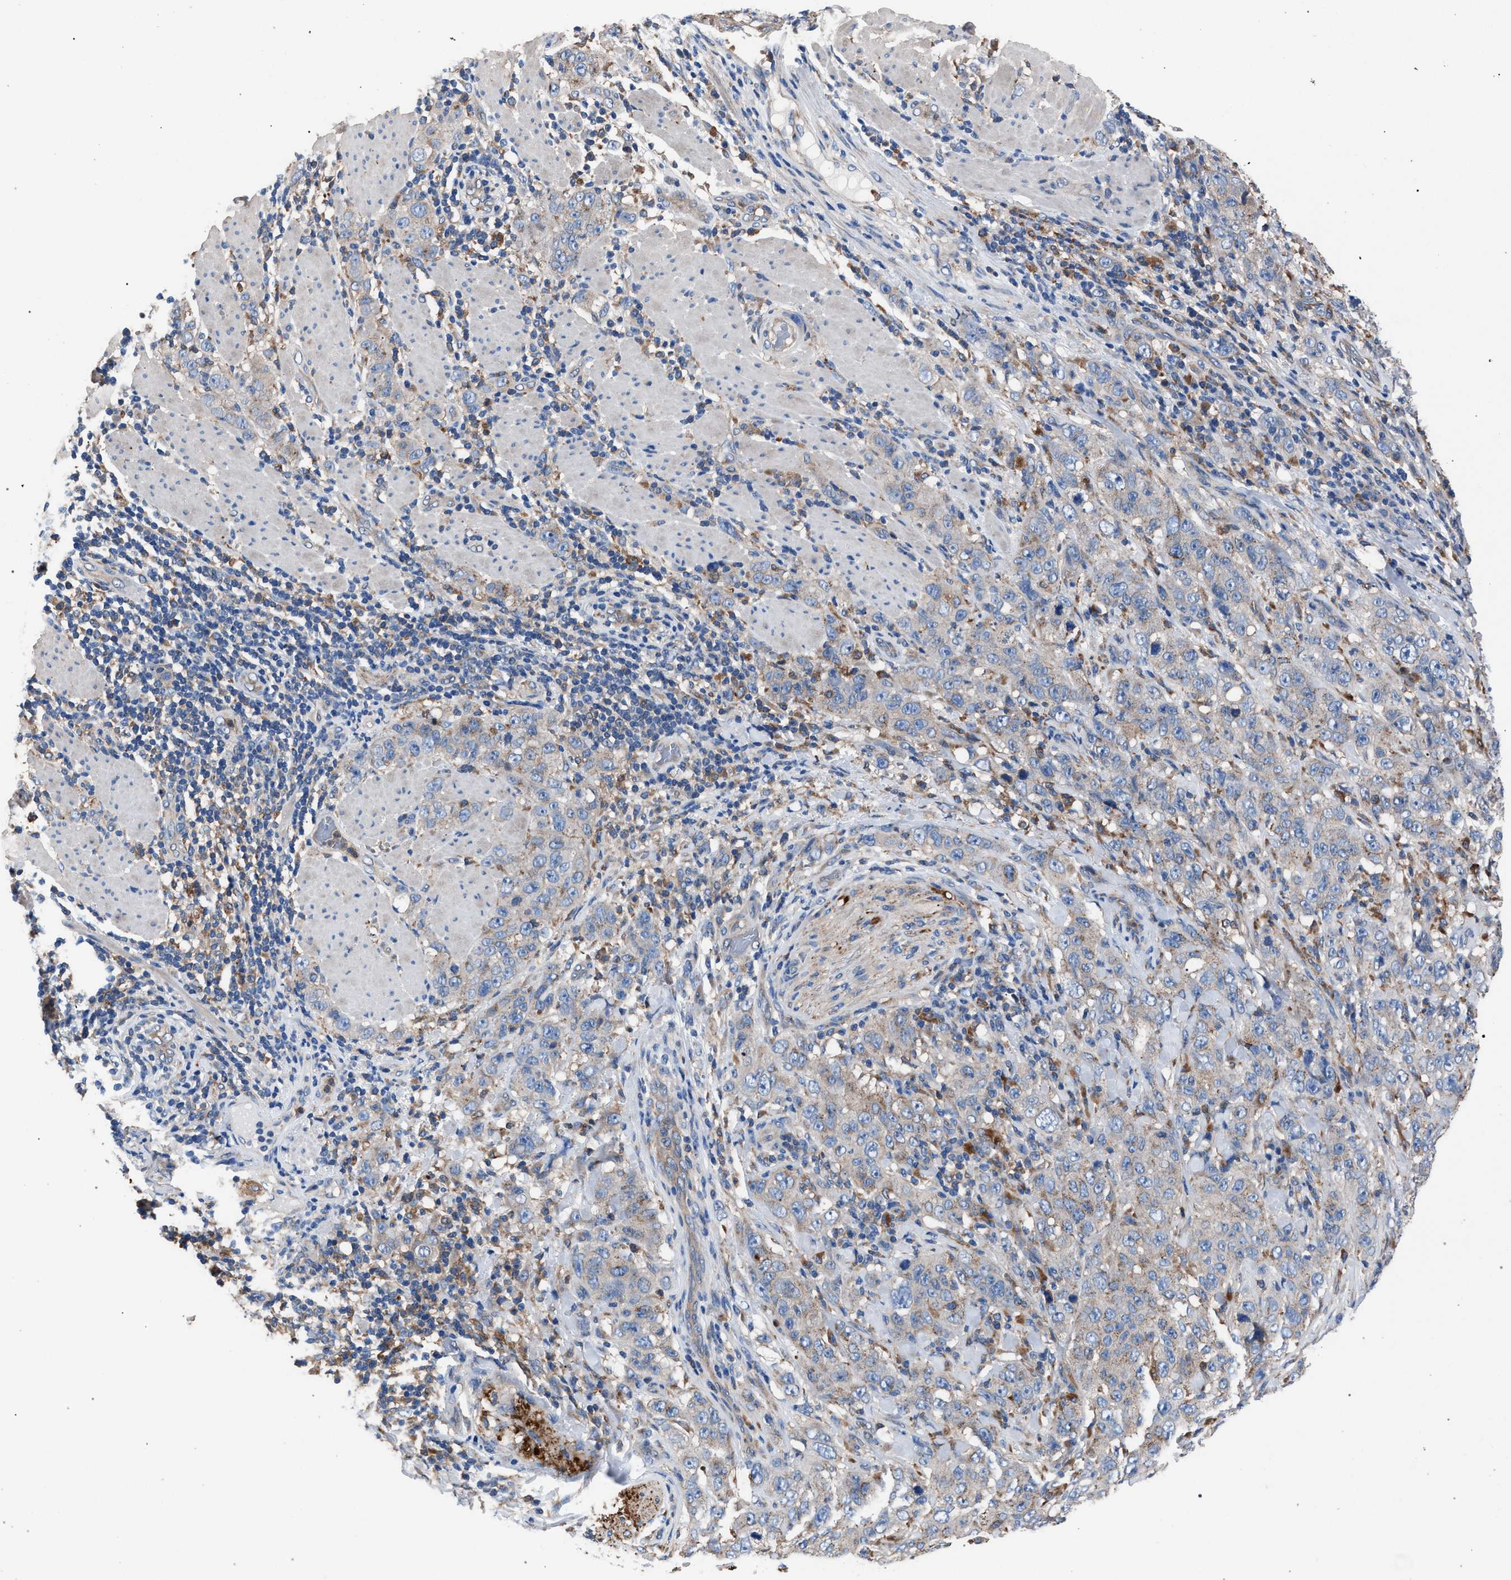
{"staining": {"intensity": "weak", "quantity": "25%-75%", "location": "cytoplasmic/membranous"}, "tissue": "stomach cancer", "cell_type": "Tumor cells", "image_type": "cancer", "snomed": [{"axis": "morphology", "description": "Adenocarcinoma, NOS"}, {"axis": "topography", "description": "Stomach"}], "caption": "Stomach cancer (adenocarcinoma) tissue demonstrates weak cytoplasmic/membranous expression in approximately 25%-75% of tumor cells, visualized by immunohistochemistry.", "gene": "ATP6V0A1", "patient": {"sex": "male", "age": 48}}